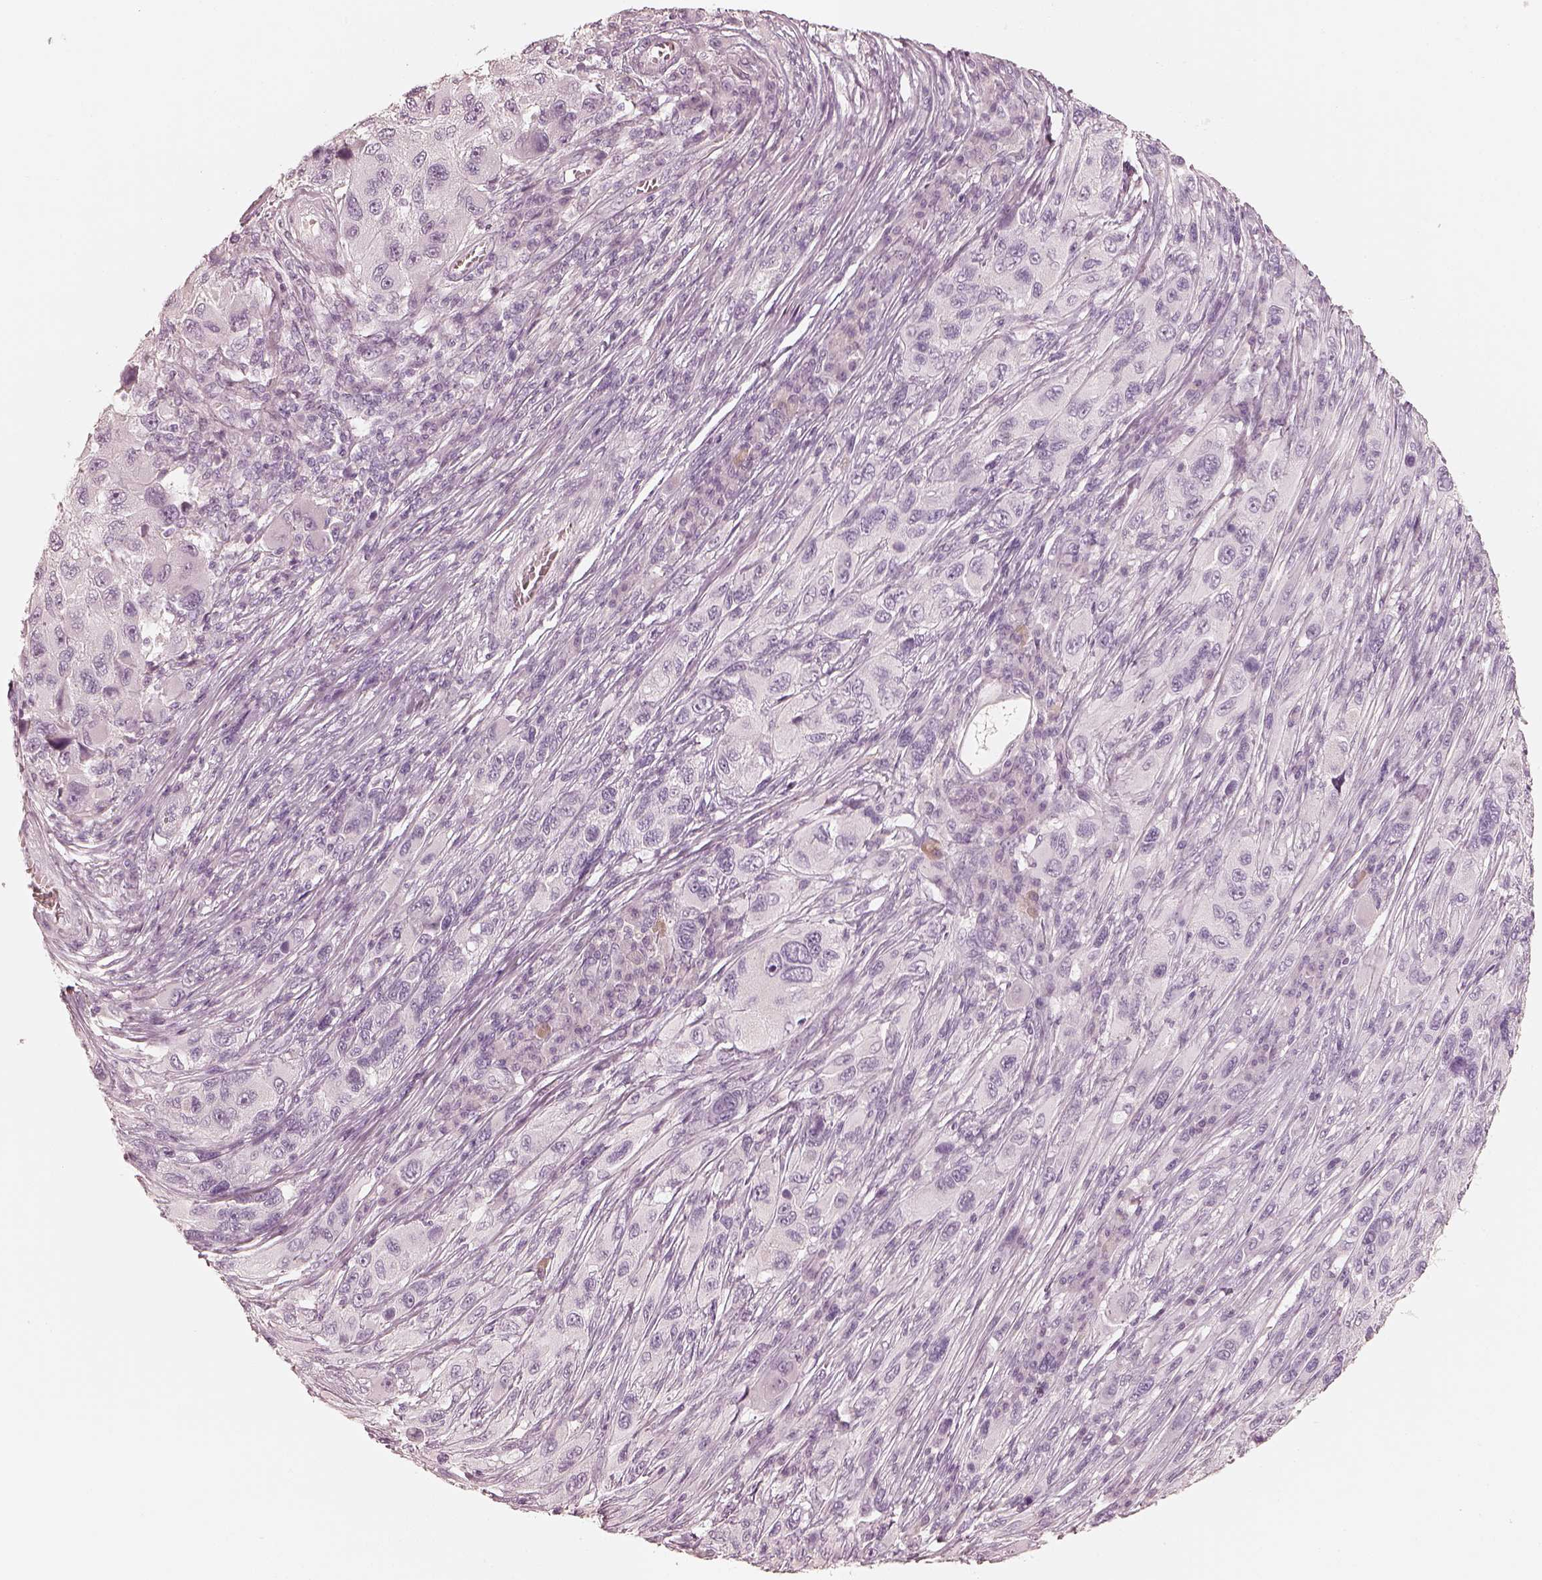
{"staining": {"intensity": "negative", "quantity": "none", "location": "none"}, "tissue": "melanoma", "cell_type": "Tumor cells", "image_type": "cancer", "snomed": [{"axis": "morphology", "description": "Malignant melanoma, NOS"}, {"axis": "topography", "description": "Skin"}], "caption": "Melanoma was stained to show a protein in brown. There is no significant staining in tumor cells.", "gene": "KRT82", "patient": {"sex": "male", "age": 53}}